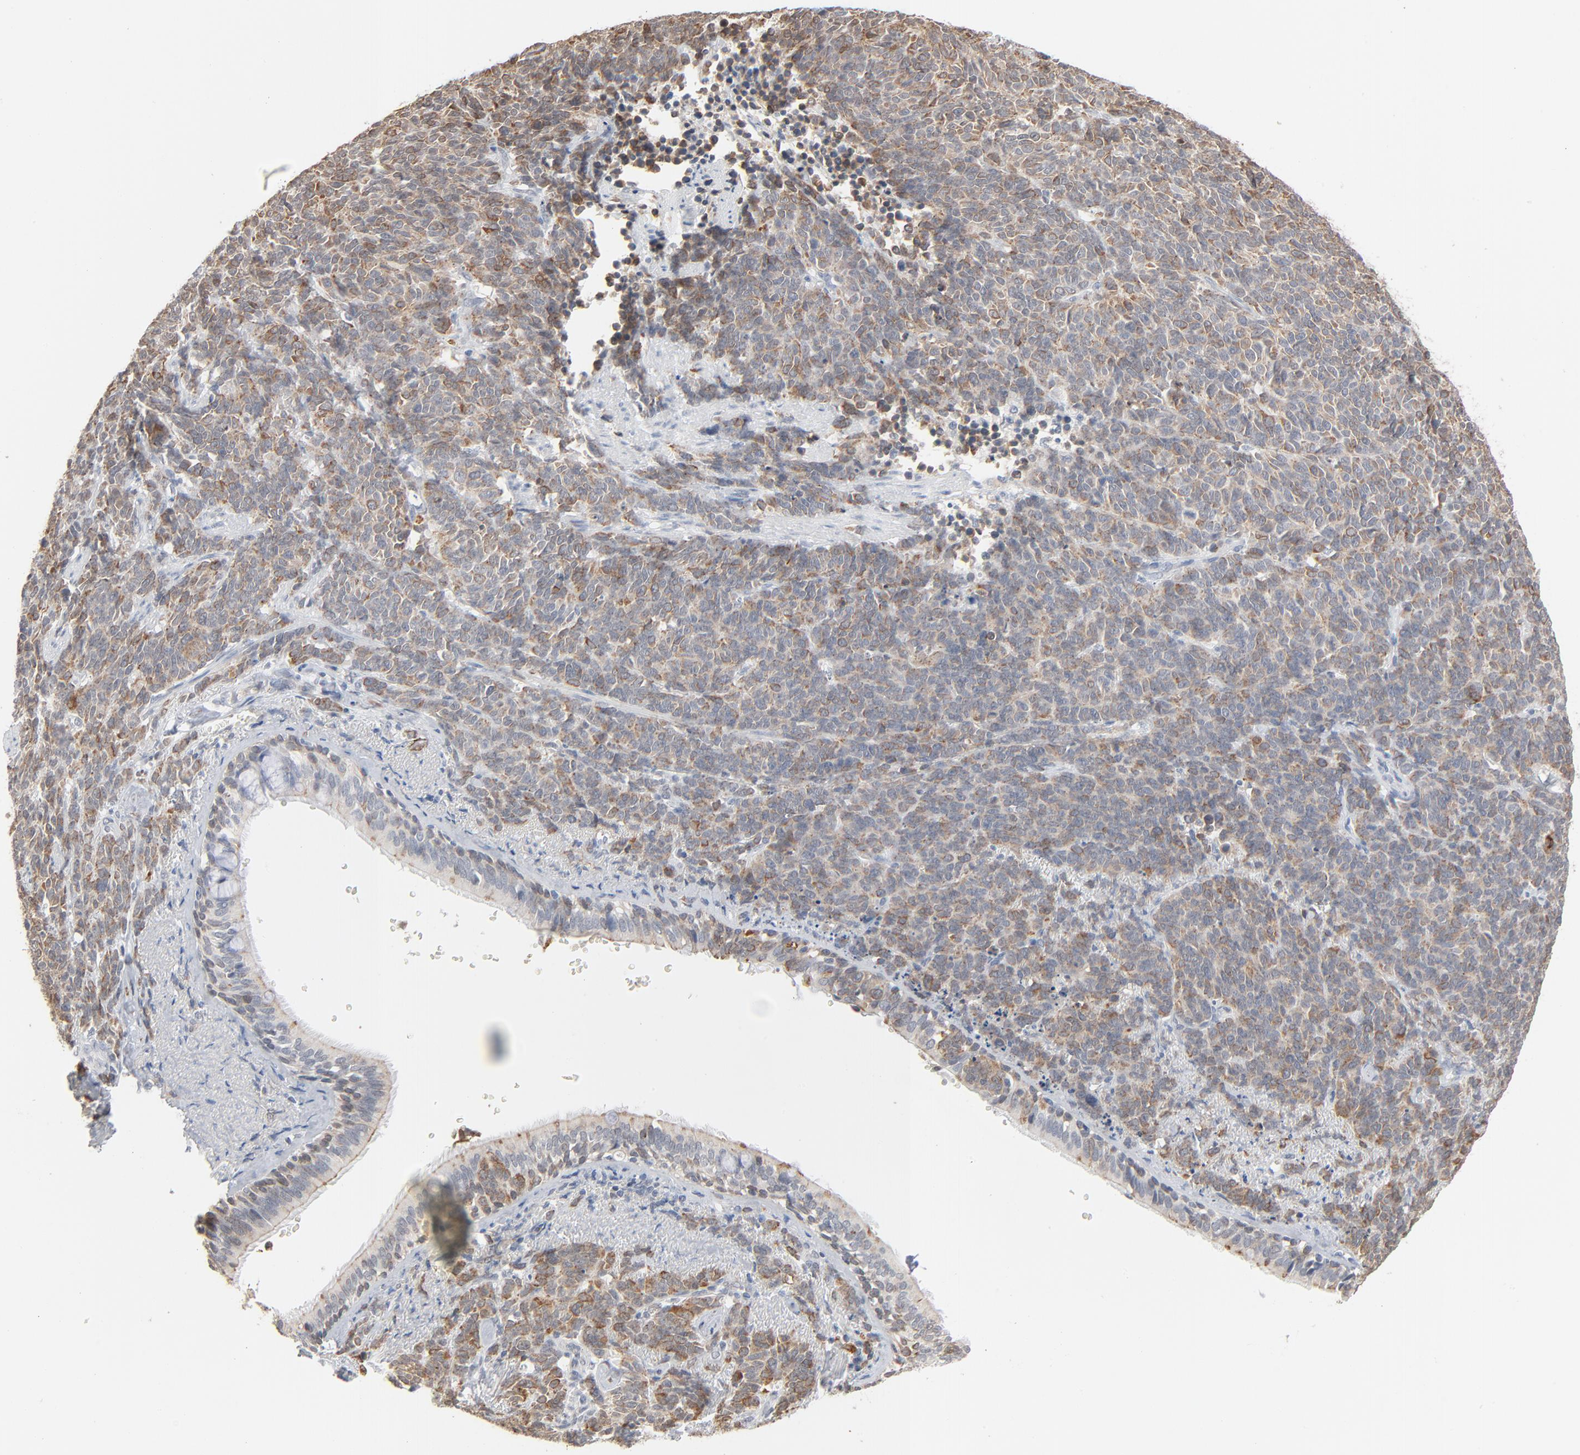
{"staining": {"intensity": "moderate", "quantity": ">75%", "location": "cytoplasmic/membranous"}, "tissue": "lung cancer", "cell_type": "Tumor cells", "image_type": "cancer", "snomed": [{"axis": "morphology", "description": "Neoplasm, malignant, NOS"}, {"axis": "topography", "description": "Lung"}], "caption": "Protein positivity by immunohistochemistry (IHC) exhibits moderate cytoplasmic/membranous expression in about >75% of tumor cells in malignant neoplasm (lung).", "gene": "ITPR3", "patient": {"sex": "female", "age": 58}}